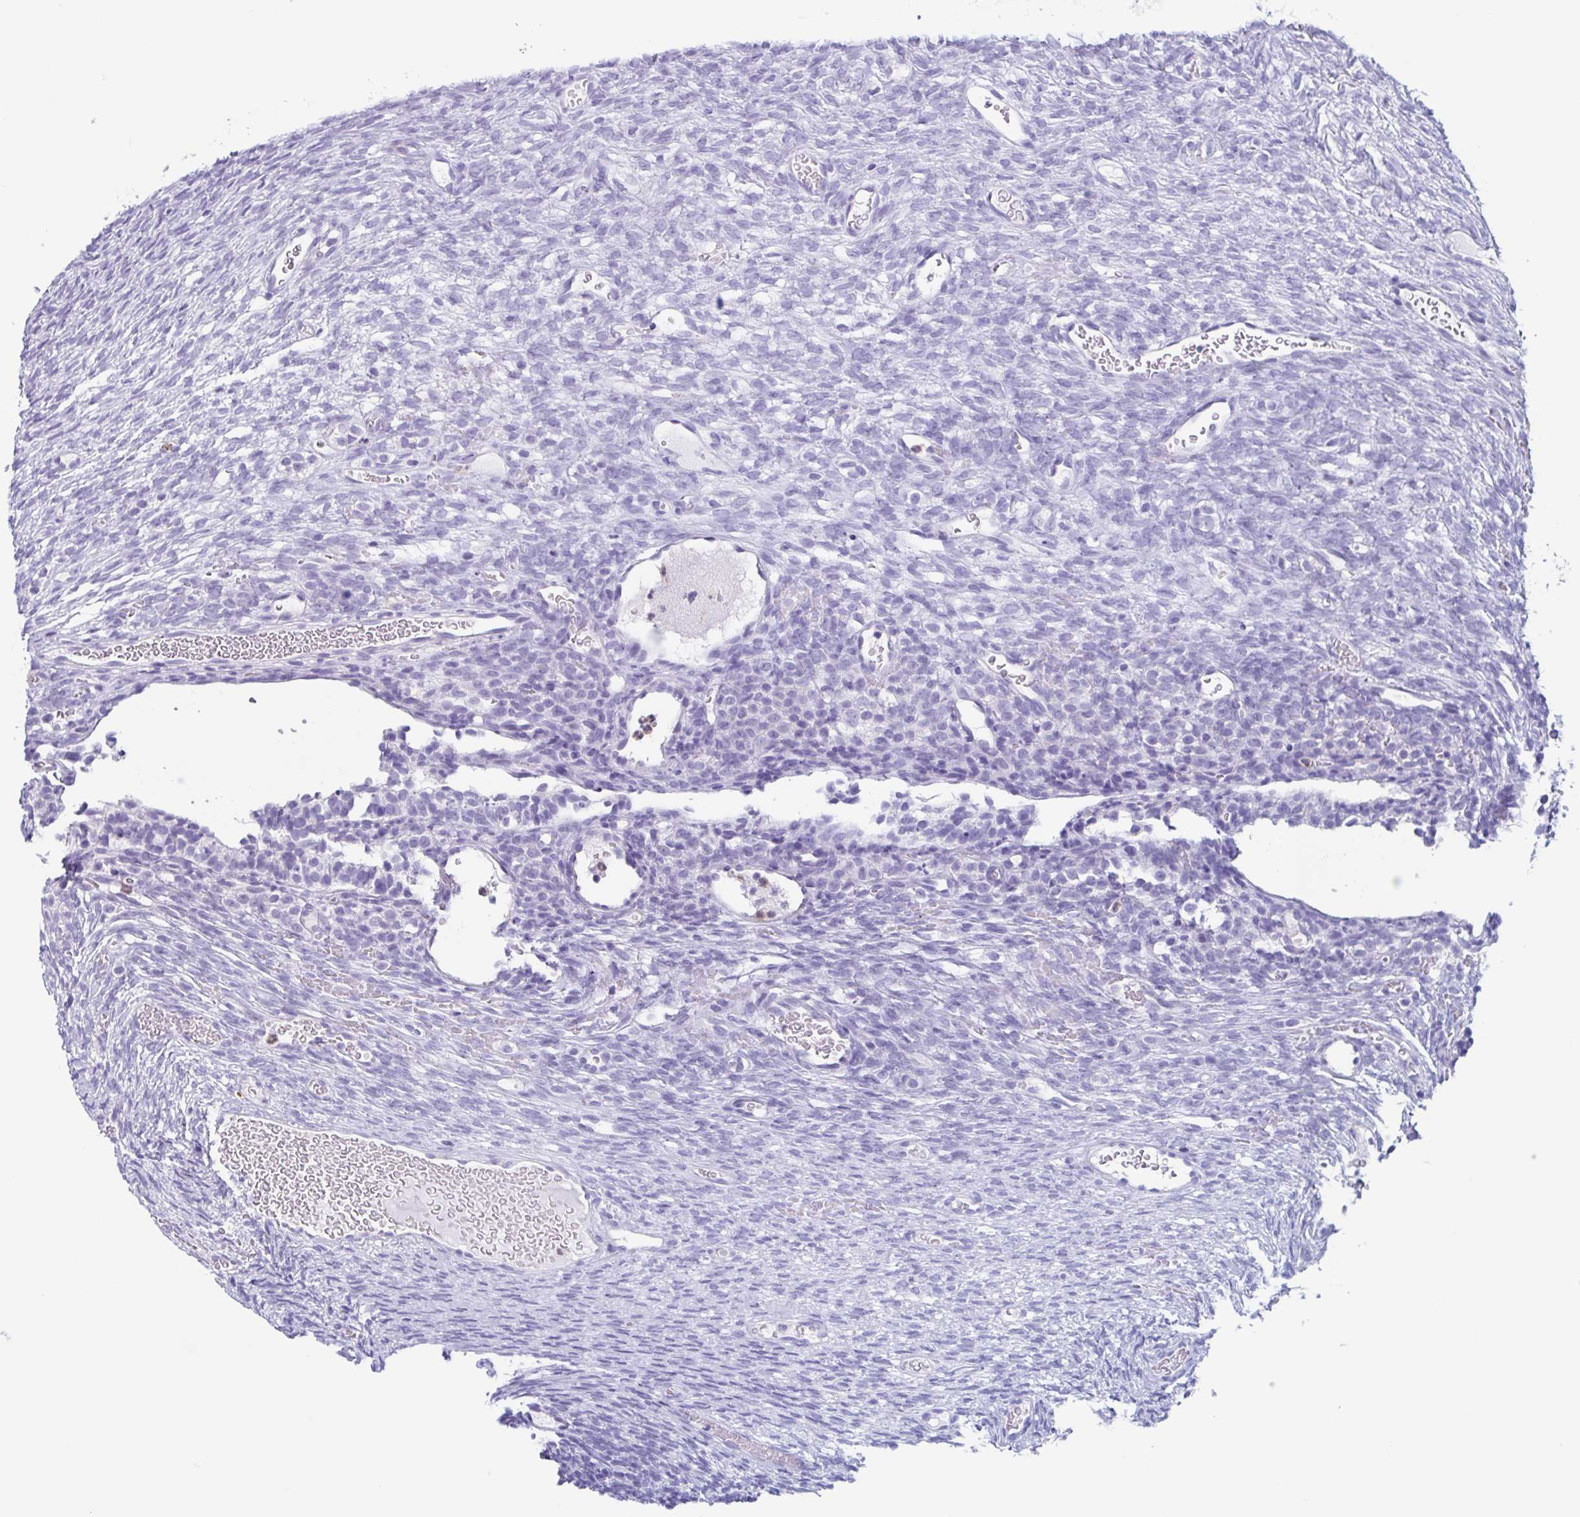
{"staining": {"intensity": "negative", "quantity": "none", "location": "none"}, "tissue": "ovary", "cell_type": "Follicle cells", "image_type": "normal", "snomed": [{"axis": "morphology", "description": "Normal tissue, NOS"}, {"axis": "topography", "description": "Ovary"}], "caption": "This is an immunohistochemistry micrograph of benign human ovary. There is no positivity in follicle cells.", "gene": "BPI", "patient": {"sex": "female", "age": 34}}